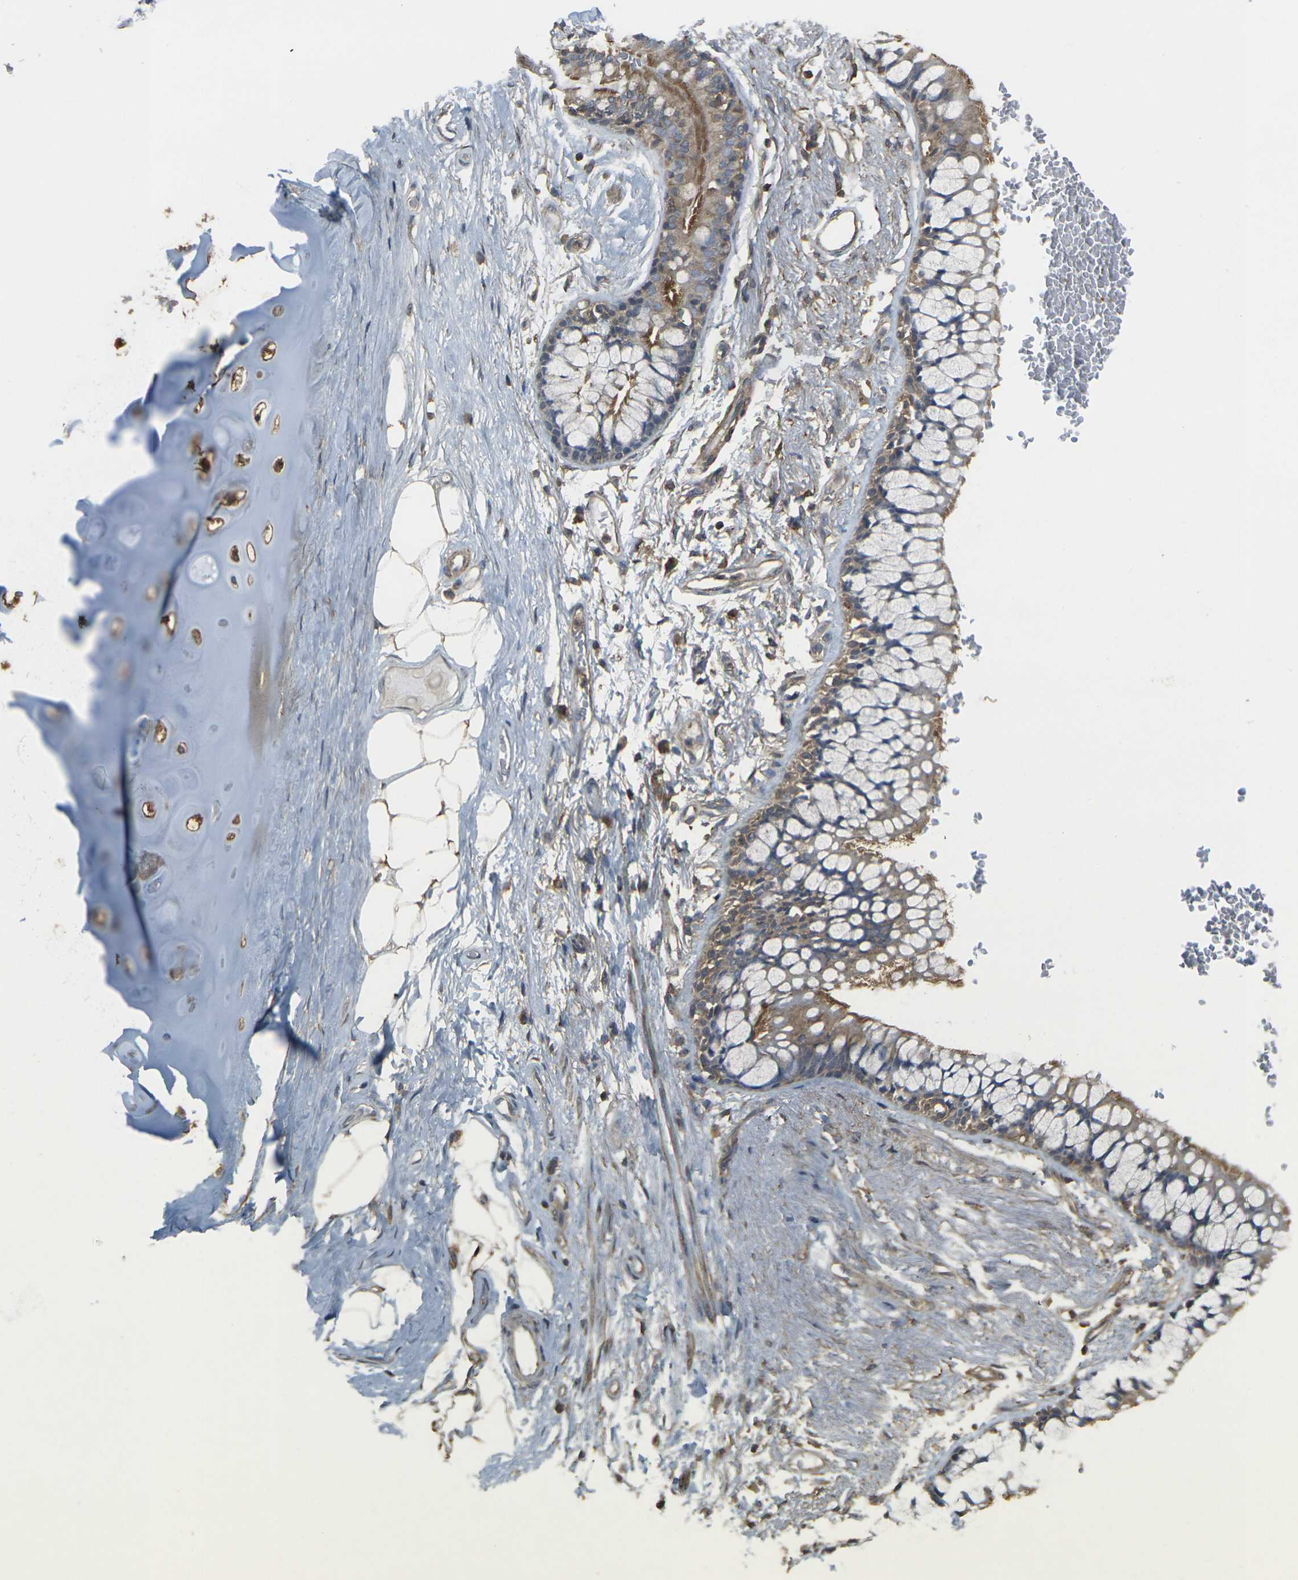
{"staining": {"intensity": "moderate", "quantity": ">75%", "location": "cytoplasmic/membranous"}, "tissue": "adipose tissue", "cell_type": "Adipocytes", "image_type": "normal", "snomed": [{"axis": "morphology", "description": "Normal tissue, NOS"}, {"axis": "topography", "description": "Cartilage tissue"}, {"axis": "topography", "description": "Bronchus"}], "caption": "This is a photomicrograph of immunohistochemistry staining of normal adipose tissue, which shows moderate staining in the cytoplasmic/membranous of adipocytes.", "gene": "PRKACB", "patient": {"sex": "female", "age": 73}}